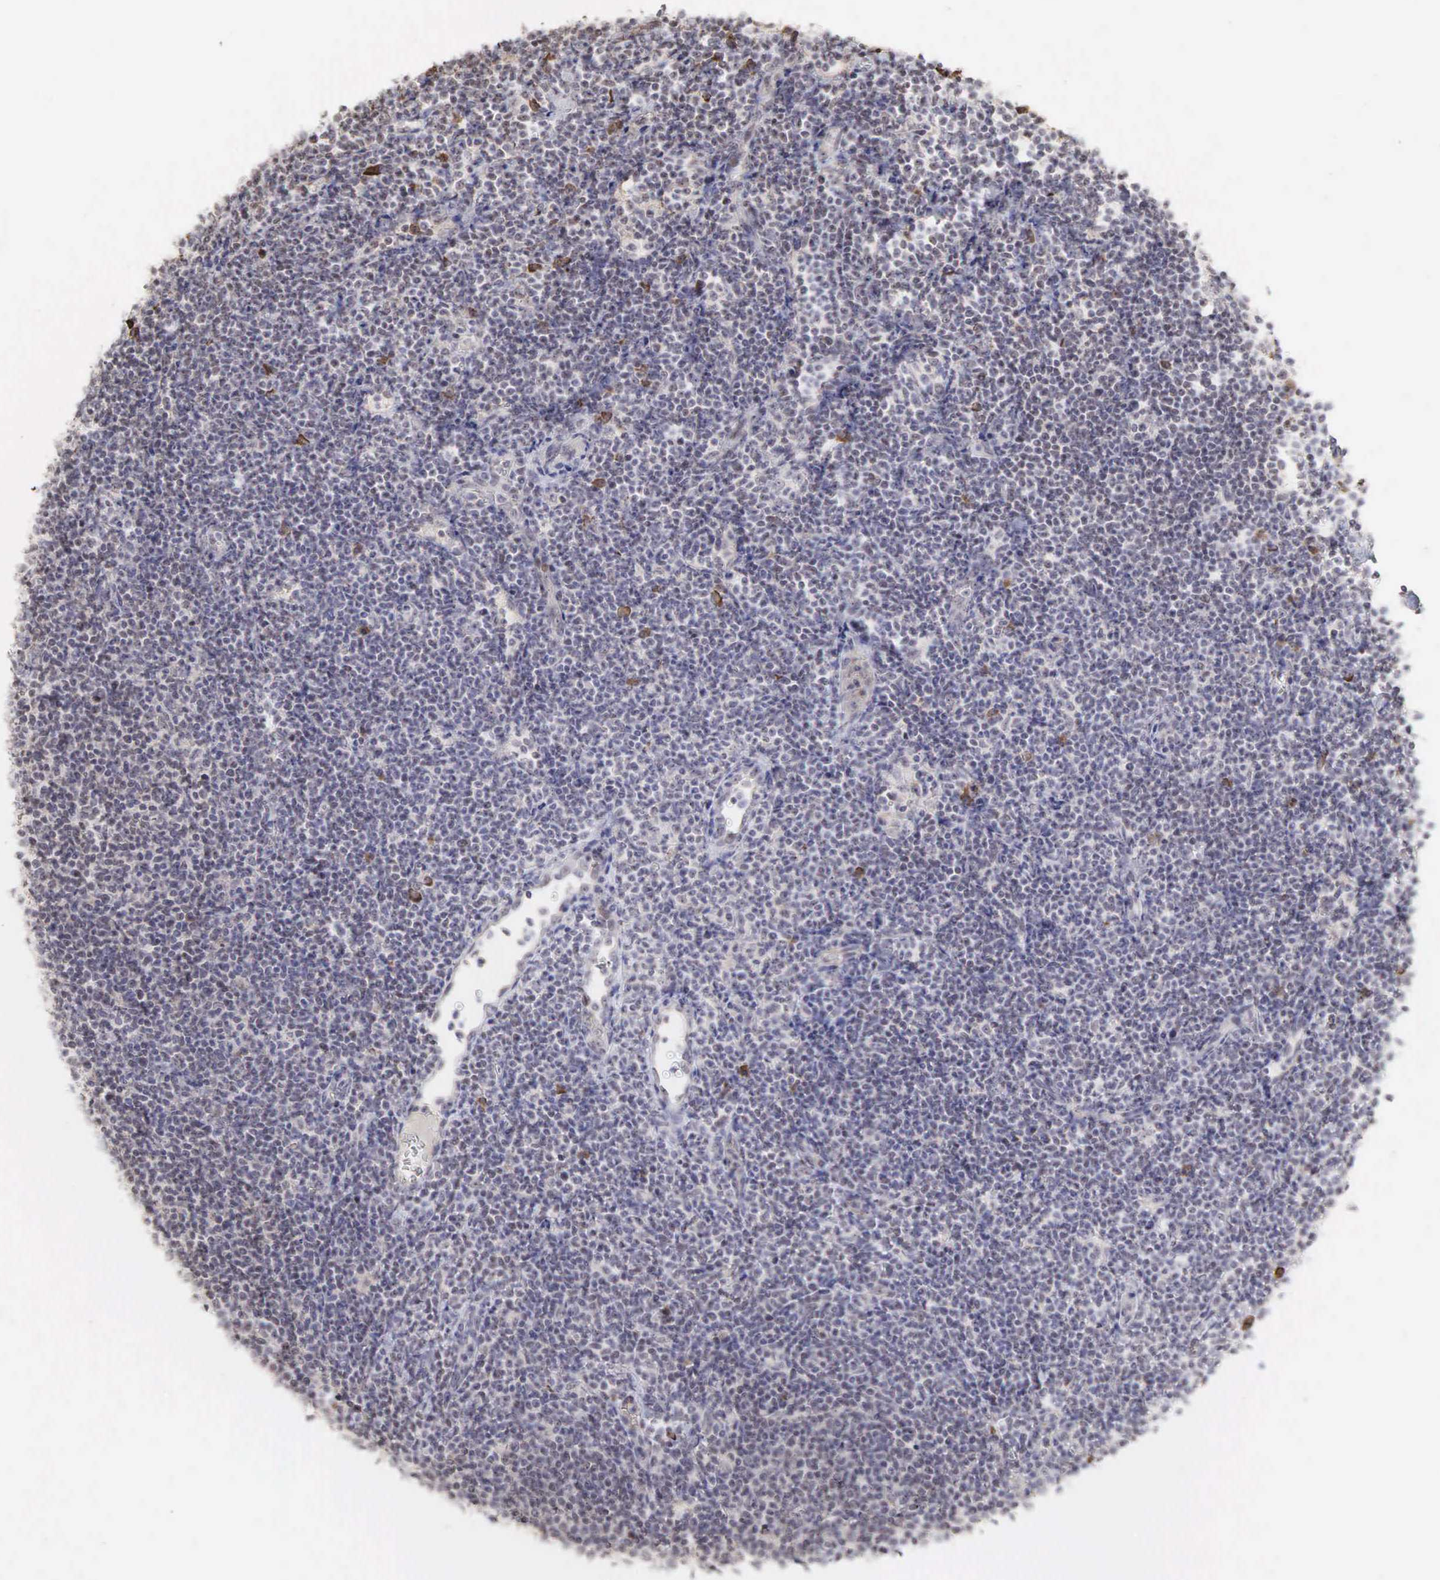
{"staining": {"intensity": "negative", "quantity": "none", "location": "none"}, "tissue": "lymphoma", "cell_type": "Tumor cells", "image_type": "cancer", "snomed": [{"axis": "morphology", "description": "Malignant lymphoma, non-Hodgkin's type, Low grade"}, {"axis": "topography", "description": "Lymph node"}], "caption": "There is no significant positivity in tumor cells of lymphoma.", "gene": "DKC1", "patient": {"sex": "male", "age": 65}}